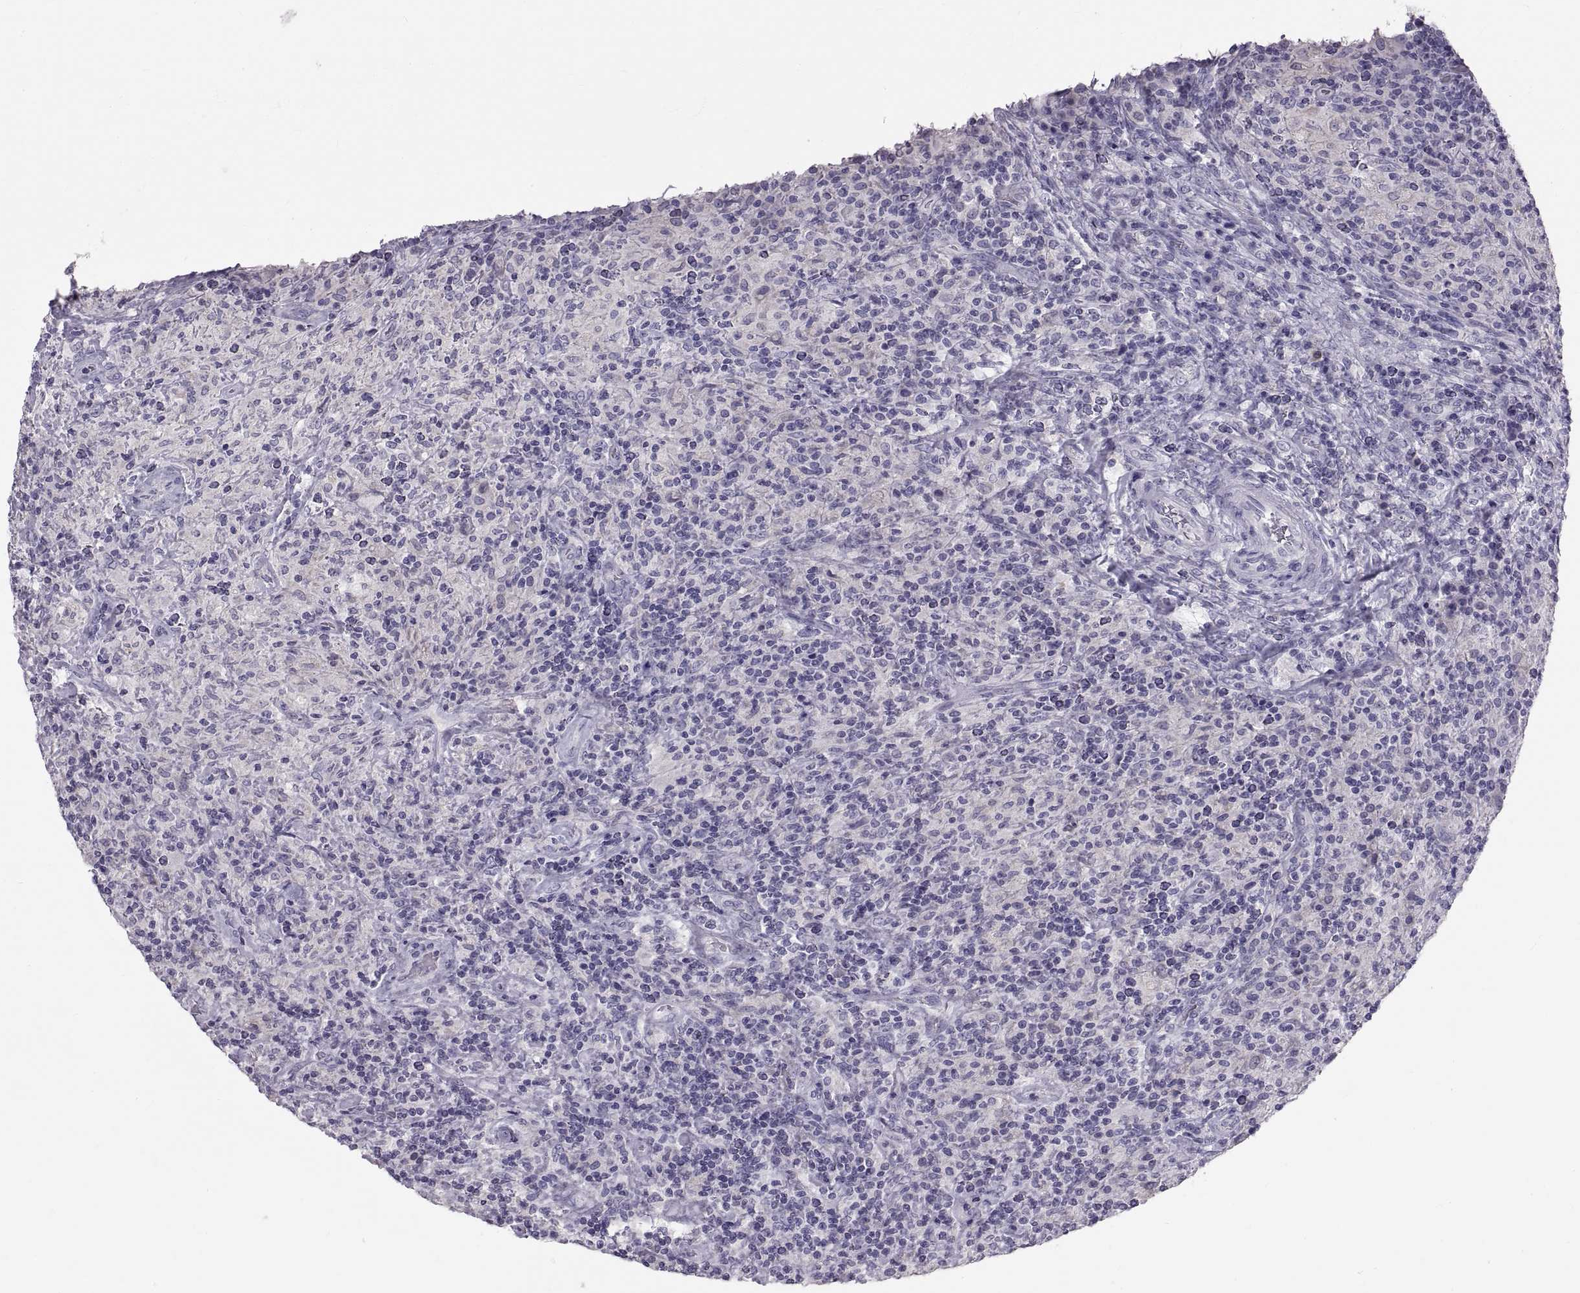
{"staining": {"intensity": "negative", "quantity": "none", "location": "none"}, "tissue": "lymphoma", "cell_type": "Tumor cells", "image_type": "cancer", "snomed": [{"axis": "morphology", "description": "Hodgkin's disease, NOS"}, {"axis": "topography", "description": "Lymph node"}], "caption": "Image shows no protein positivity in tumor cells of lymphoma tissue.", "gene": "WBP2NL", "patient": {"sex": "male", "age": 70}}